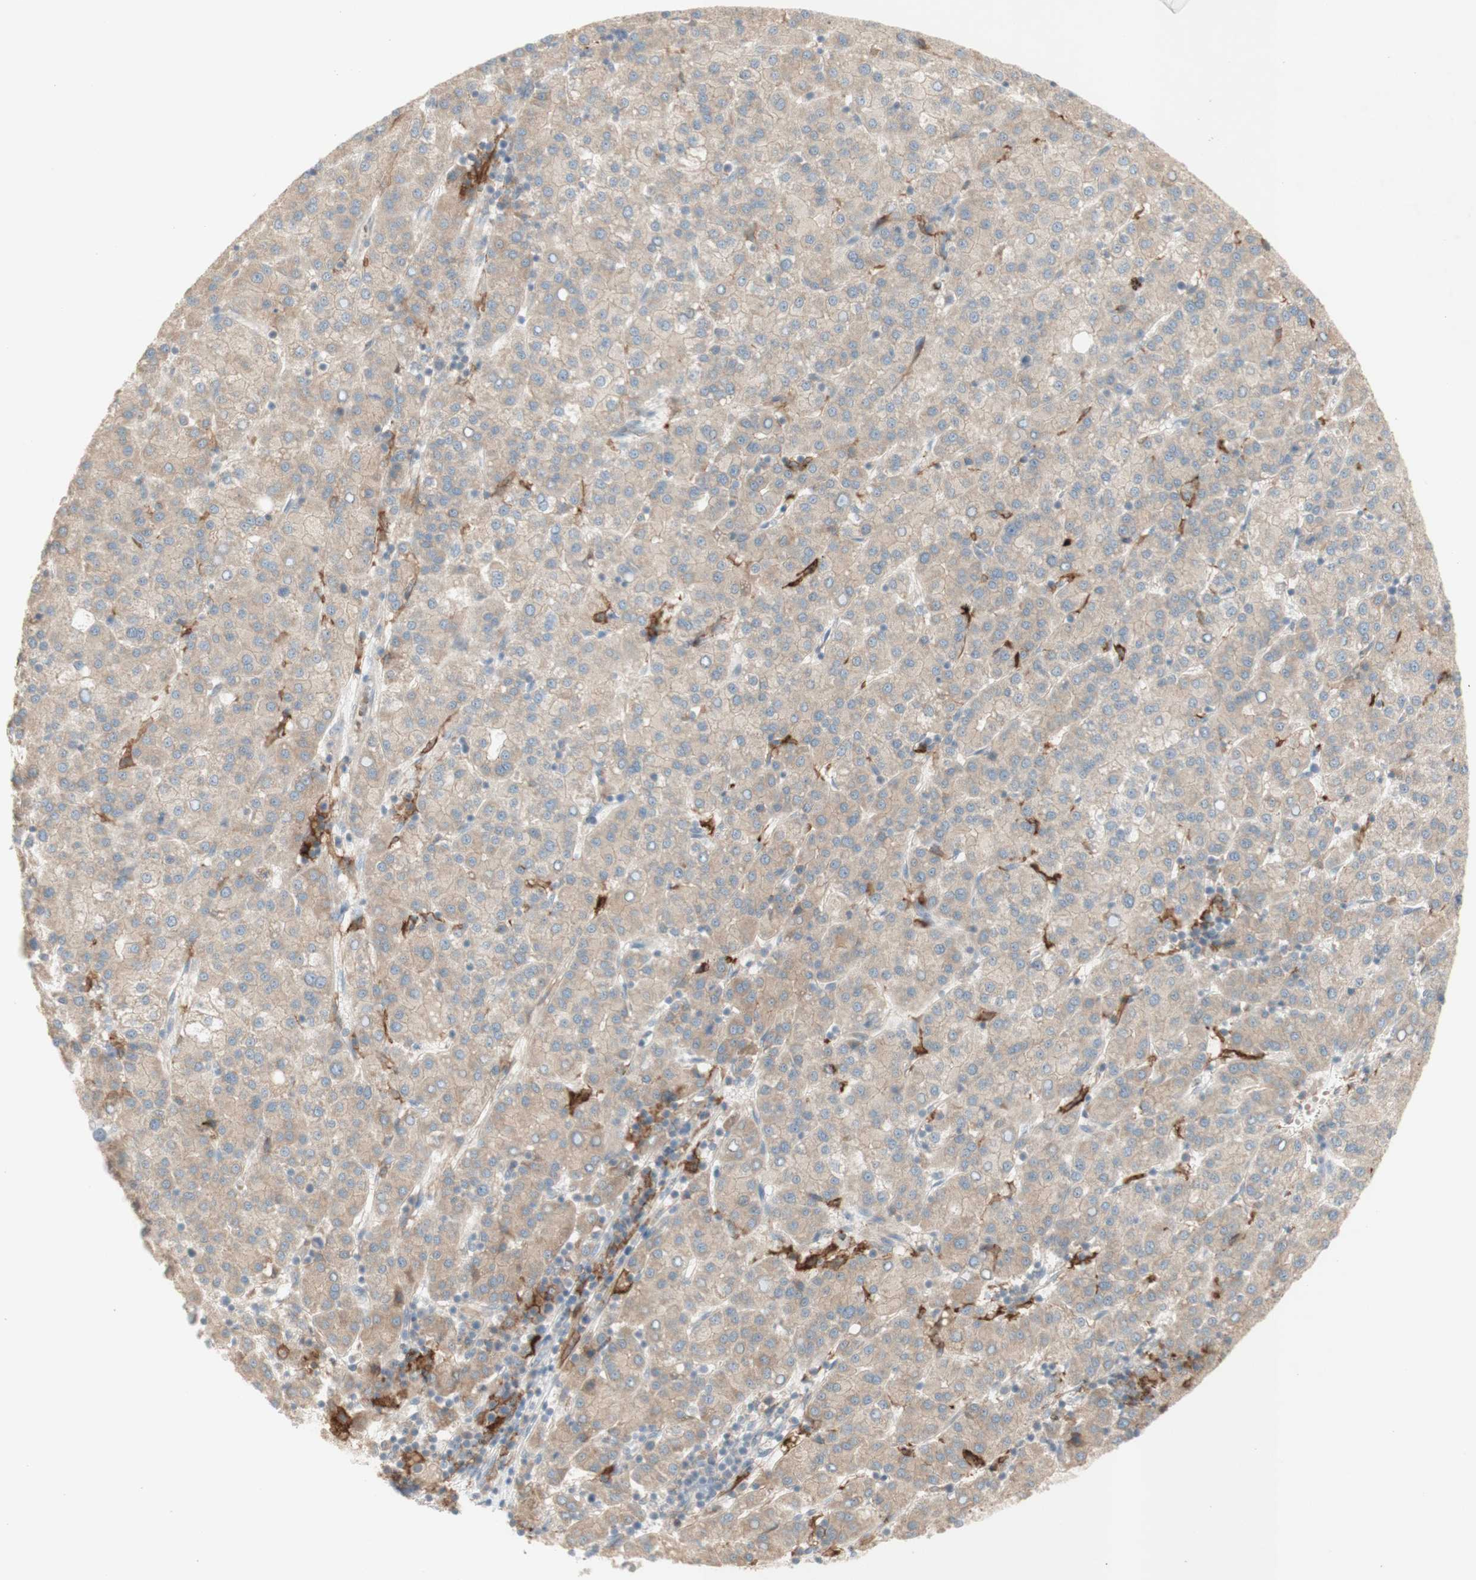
{"staining": {"intensity": "weak", "quantity": ">75%", "location": "cytoplasmic/membranous"}, "tissue": "liver cancer", "cell_type": "Tumor cells", "image_type": "cancer", "snomed": [{"axis": "morphology", "description": "Carcinoma, Hepatocellular, NOS"}, {"axis": "topography", "description": "Liver"}], "caption": "Protein expression analysis of human hepatocellular carcinoma (liver) reveals weak cytoplasmic/membranous expression in about >75% of tumor cells. (DAB (3,3'-diaminobenzidine) IHC, brown staining for protein, blue staining for nuclei).", "gene": "PTGER4", "patient": {"sex": "female", "age": 58}}